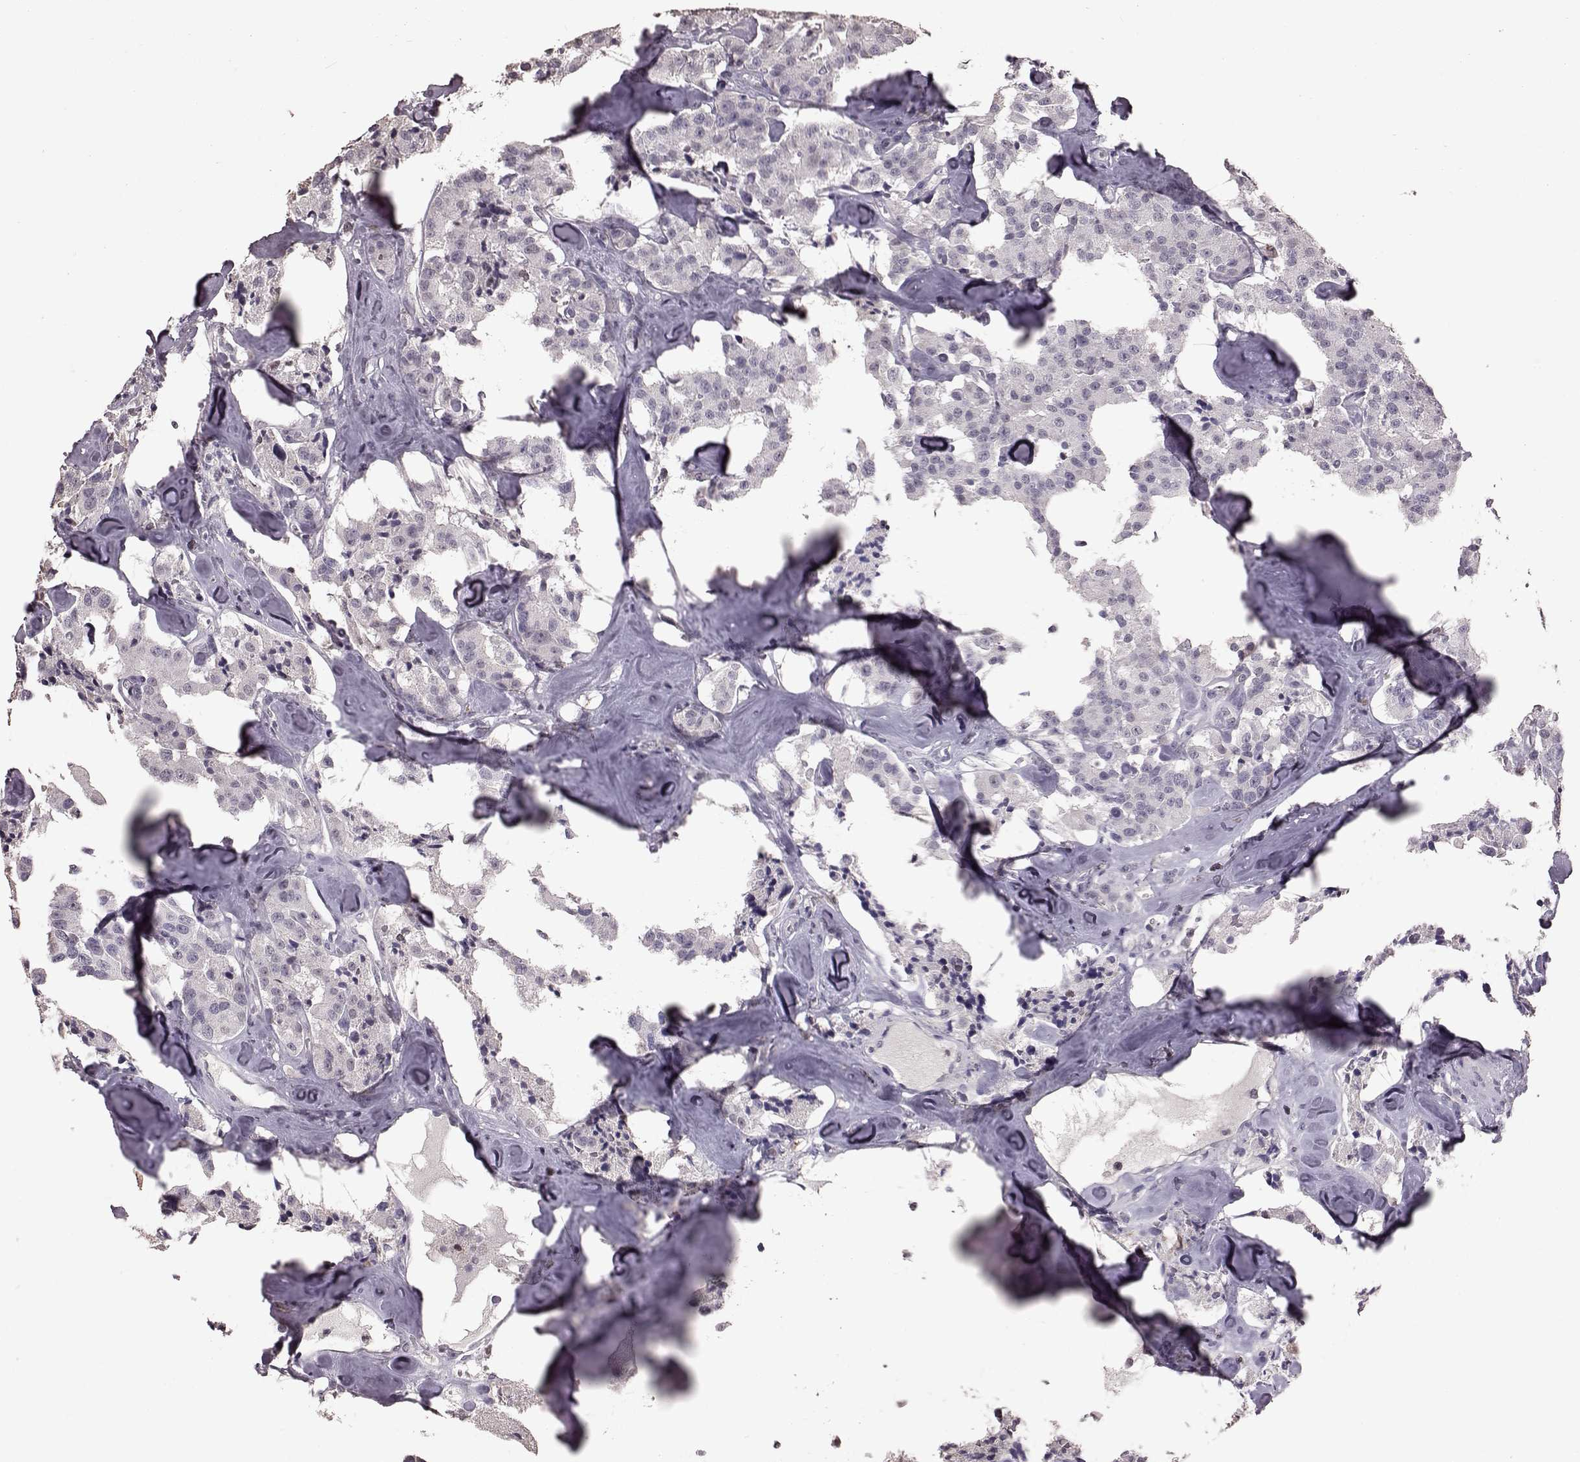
{"staining": {"intensity": "negative", "quantity": "none", "location": "none"}, "tissue": "carcinoid", "cell_type": "Tumor cells", "image_type": "cancer", "snomed": [{"axis": "morphology", "description": "Carcinoid, malignant, NOS"}, {"axis": "topography", "description": "Pancreas"}], "caption": "High magnification brightfield microscopy of malignant carcinoid stained with DAB (brown) and counterstained with hematoxylin (blue): tumor cells show no significant expression.", "gene": "TSKS", "patient": {"sex": "male", "age": 41}}